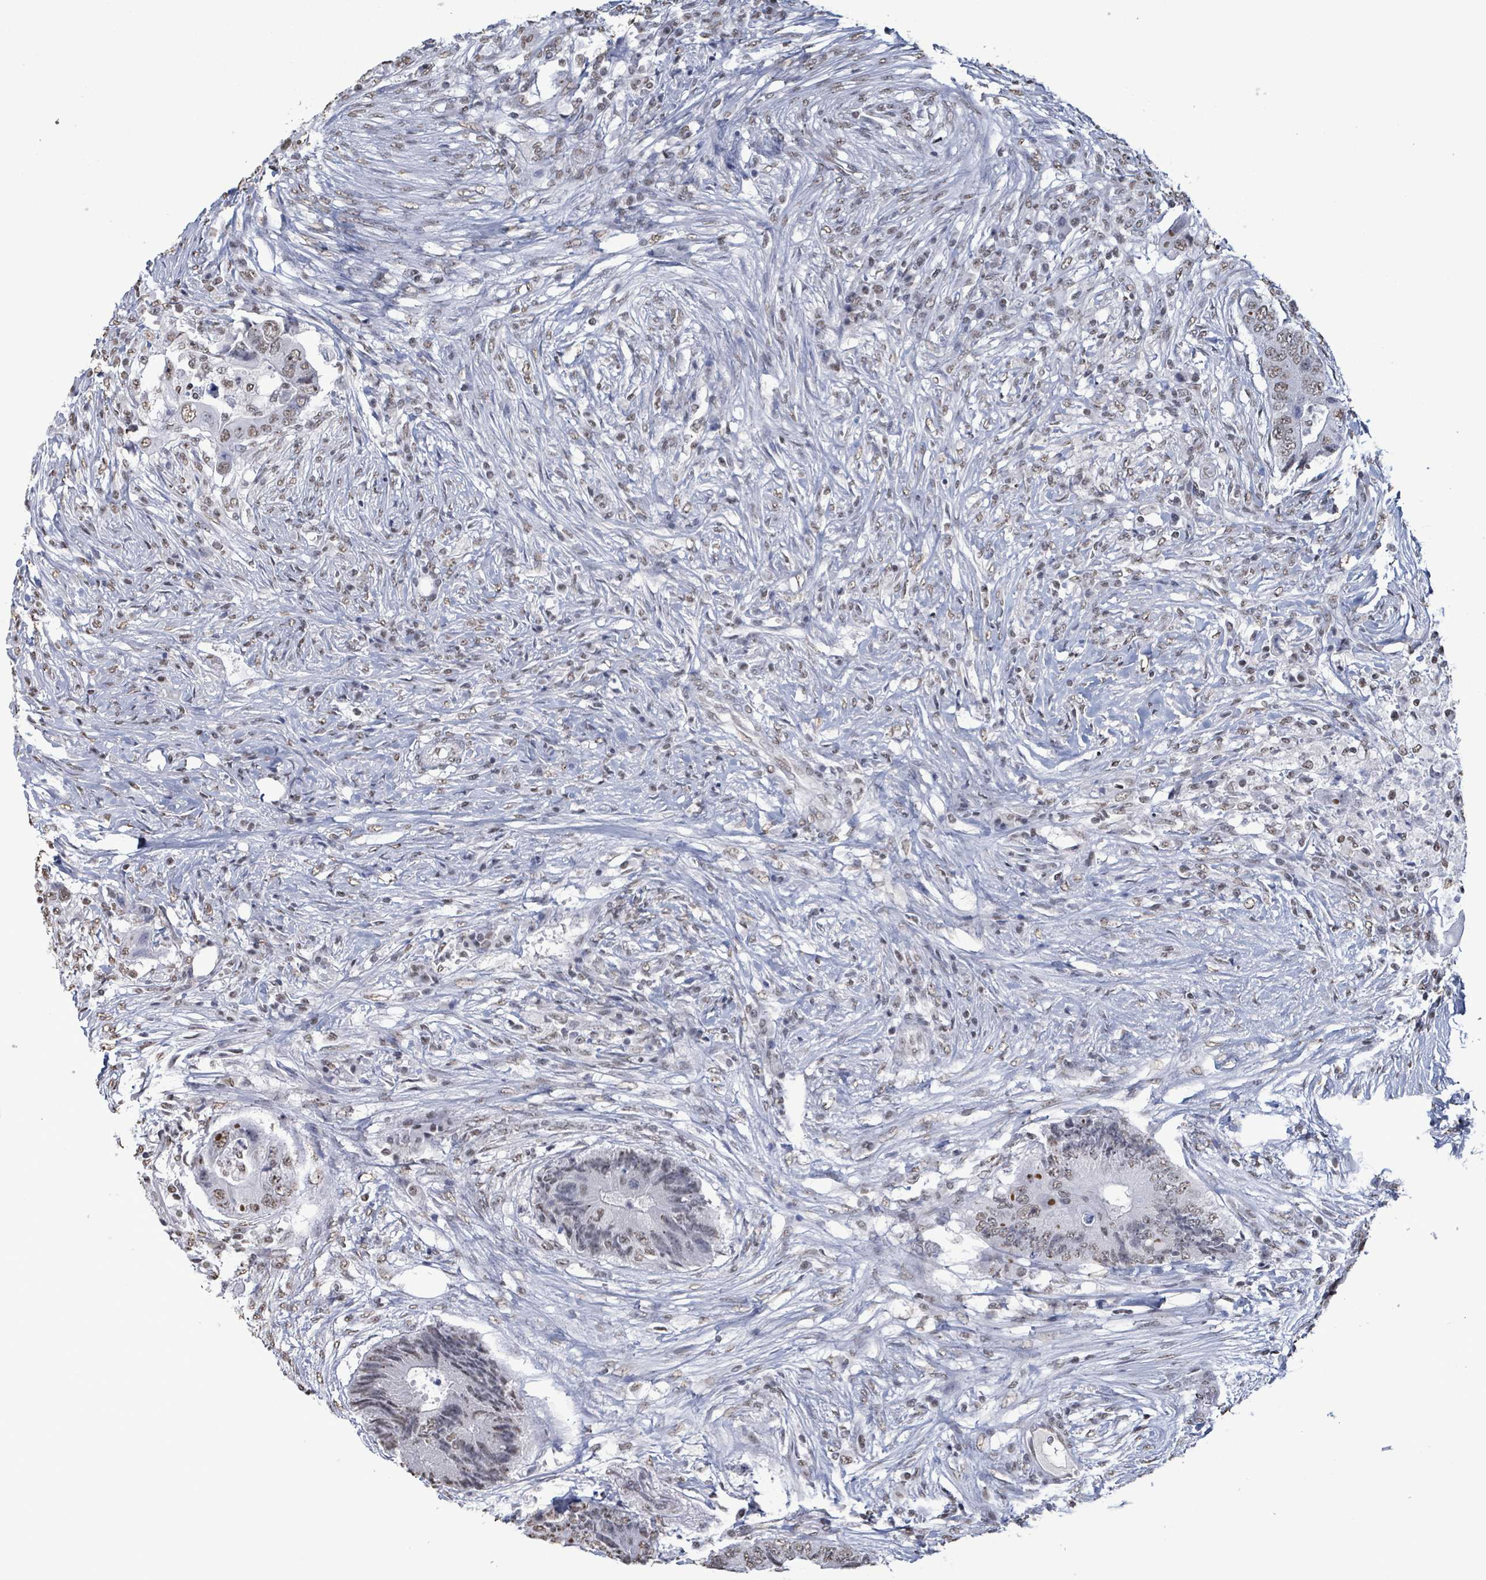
{"staining": {"intensity": "weak", "quantity": "25%-75%", "location": "nuclear"}, "tissue": "colorectal cancer", "cell_type": "Tumor cells", "image_type": "cancer", "snomed": [{"axis": "morphology", "description": "Adenocarcinoma, NOS"}, {"axis": "topography", "description": "Colon"}], "caption": "Immunohistochemical staining of human adenocarcinoma (colorectal) shows low levels of weak nuclear expression in about 25%-75% of tumor cells.", "gene": "SAMD14", "patient": {"sex": "male", "age": 71}}